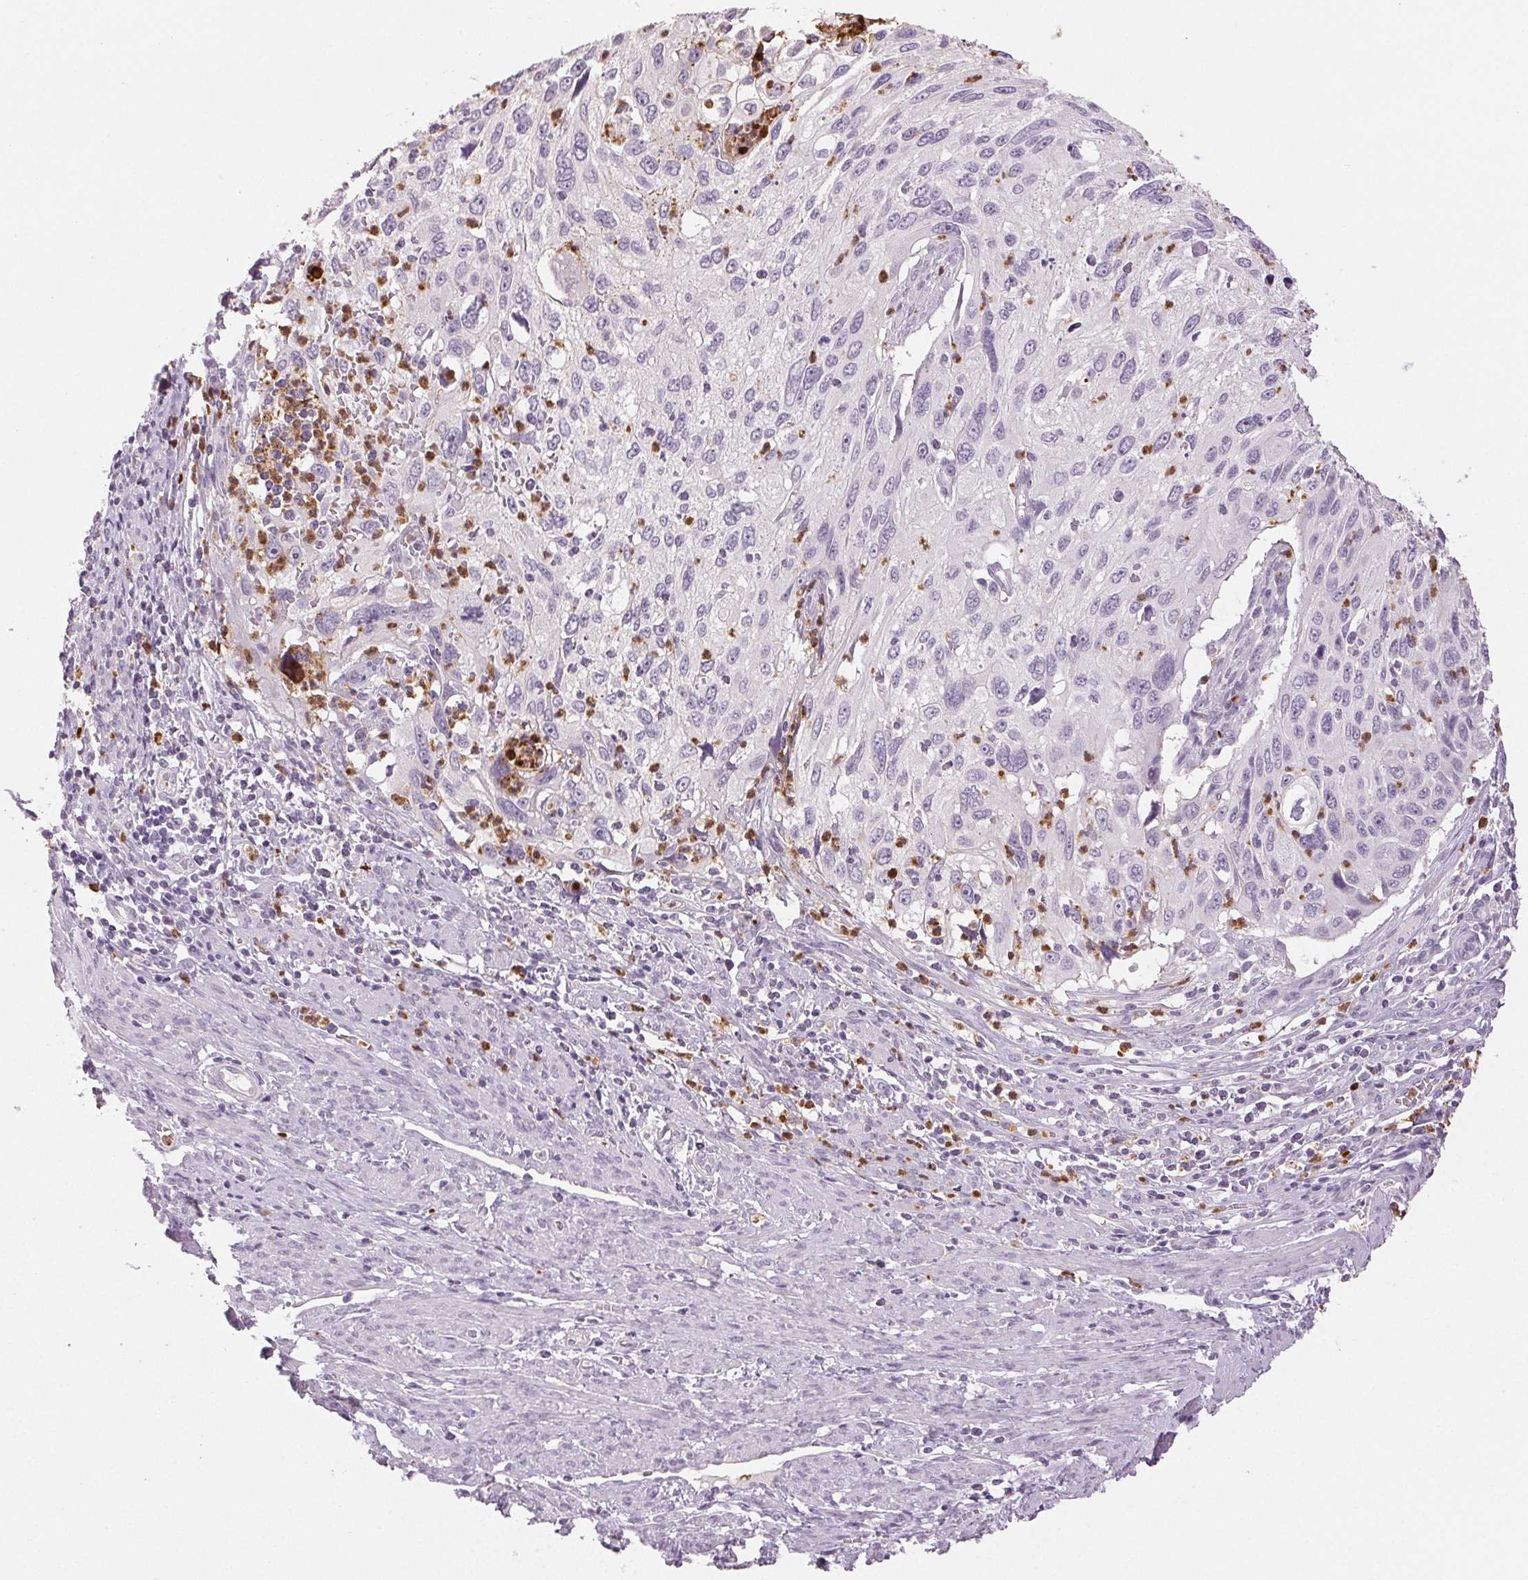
{"staining": {"intensity": "negative", "quantity": "none", "location": "none"}, "tissue": "cervical cancer", "cell_type": "Tumor cells", "image_type": "cancer", "snomed": [{"axis": "morphology", "description": "Squamous cell carcinoma, NOS"}, {"axis": "topography", "description": "Cervix"}], "caption": "A micrograph of human cervical cancer is negative for staining in tumor cells.", "gene": "LTF", "patient": {"sex": "female", "age": 70}}